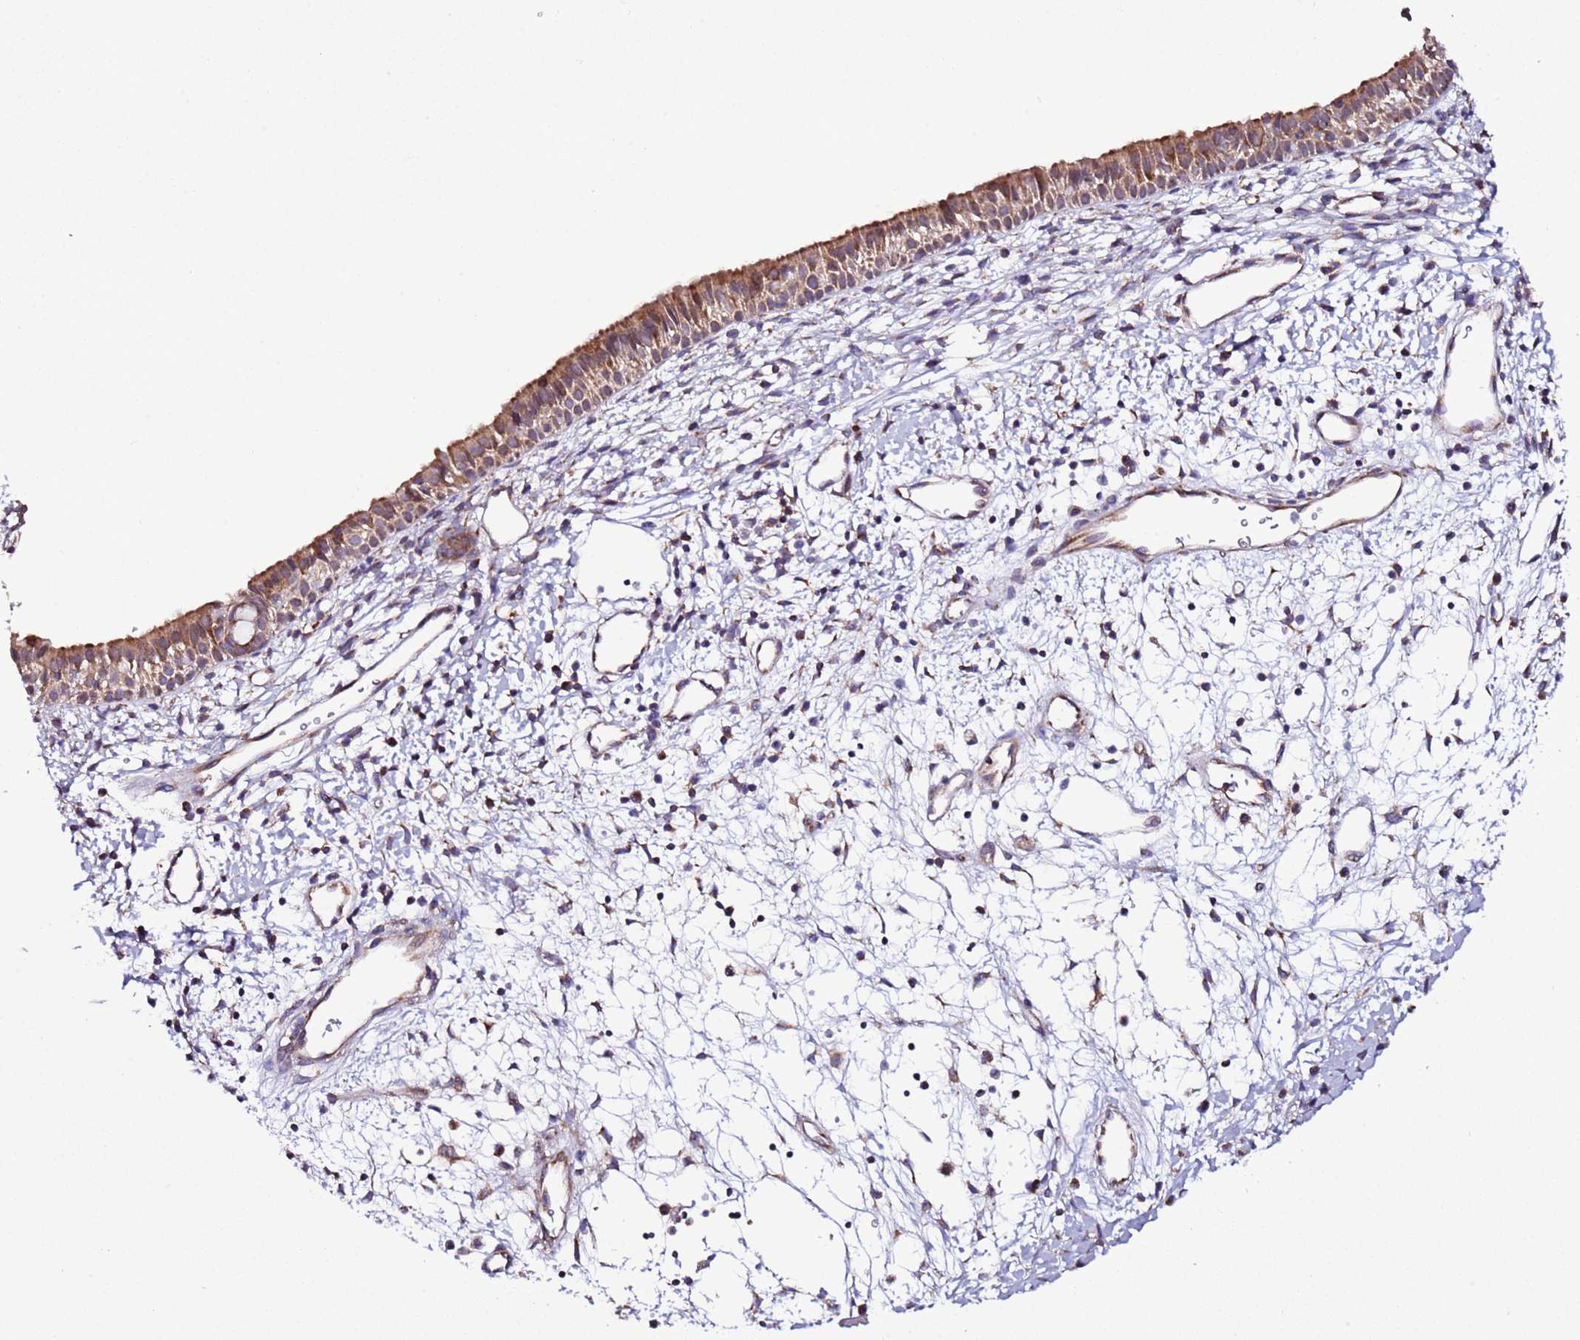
{"staining": {"intensity": "moderate", "quantity": ">75%", "location": "cytoplasmic/membranous"}, "tissue": "nasopharynx", "cell_type": "Respiratory epithelial cells", "image_type": "normal", "snomed": [{"axis": "morphology", "description": "Normal tissue, NOS"}, {"axis": "topography", "description": "Nasopharynx"}], "caption": "Respiratory epithelial cells demonstrate medium levels of moderate cytoplasmic/membranous positivity in about >75% of cells in normal human nasopharynx.", "gene": "AHI1", "patient": {"sex": "male", "age": 22}}